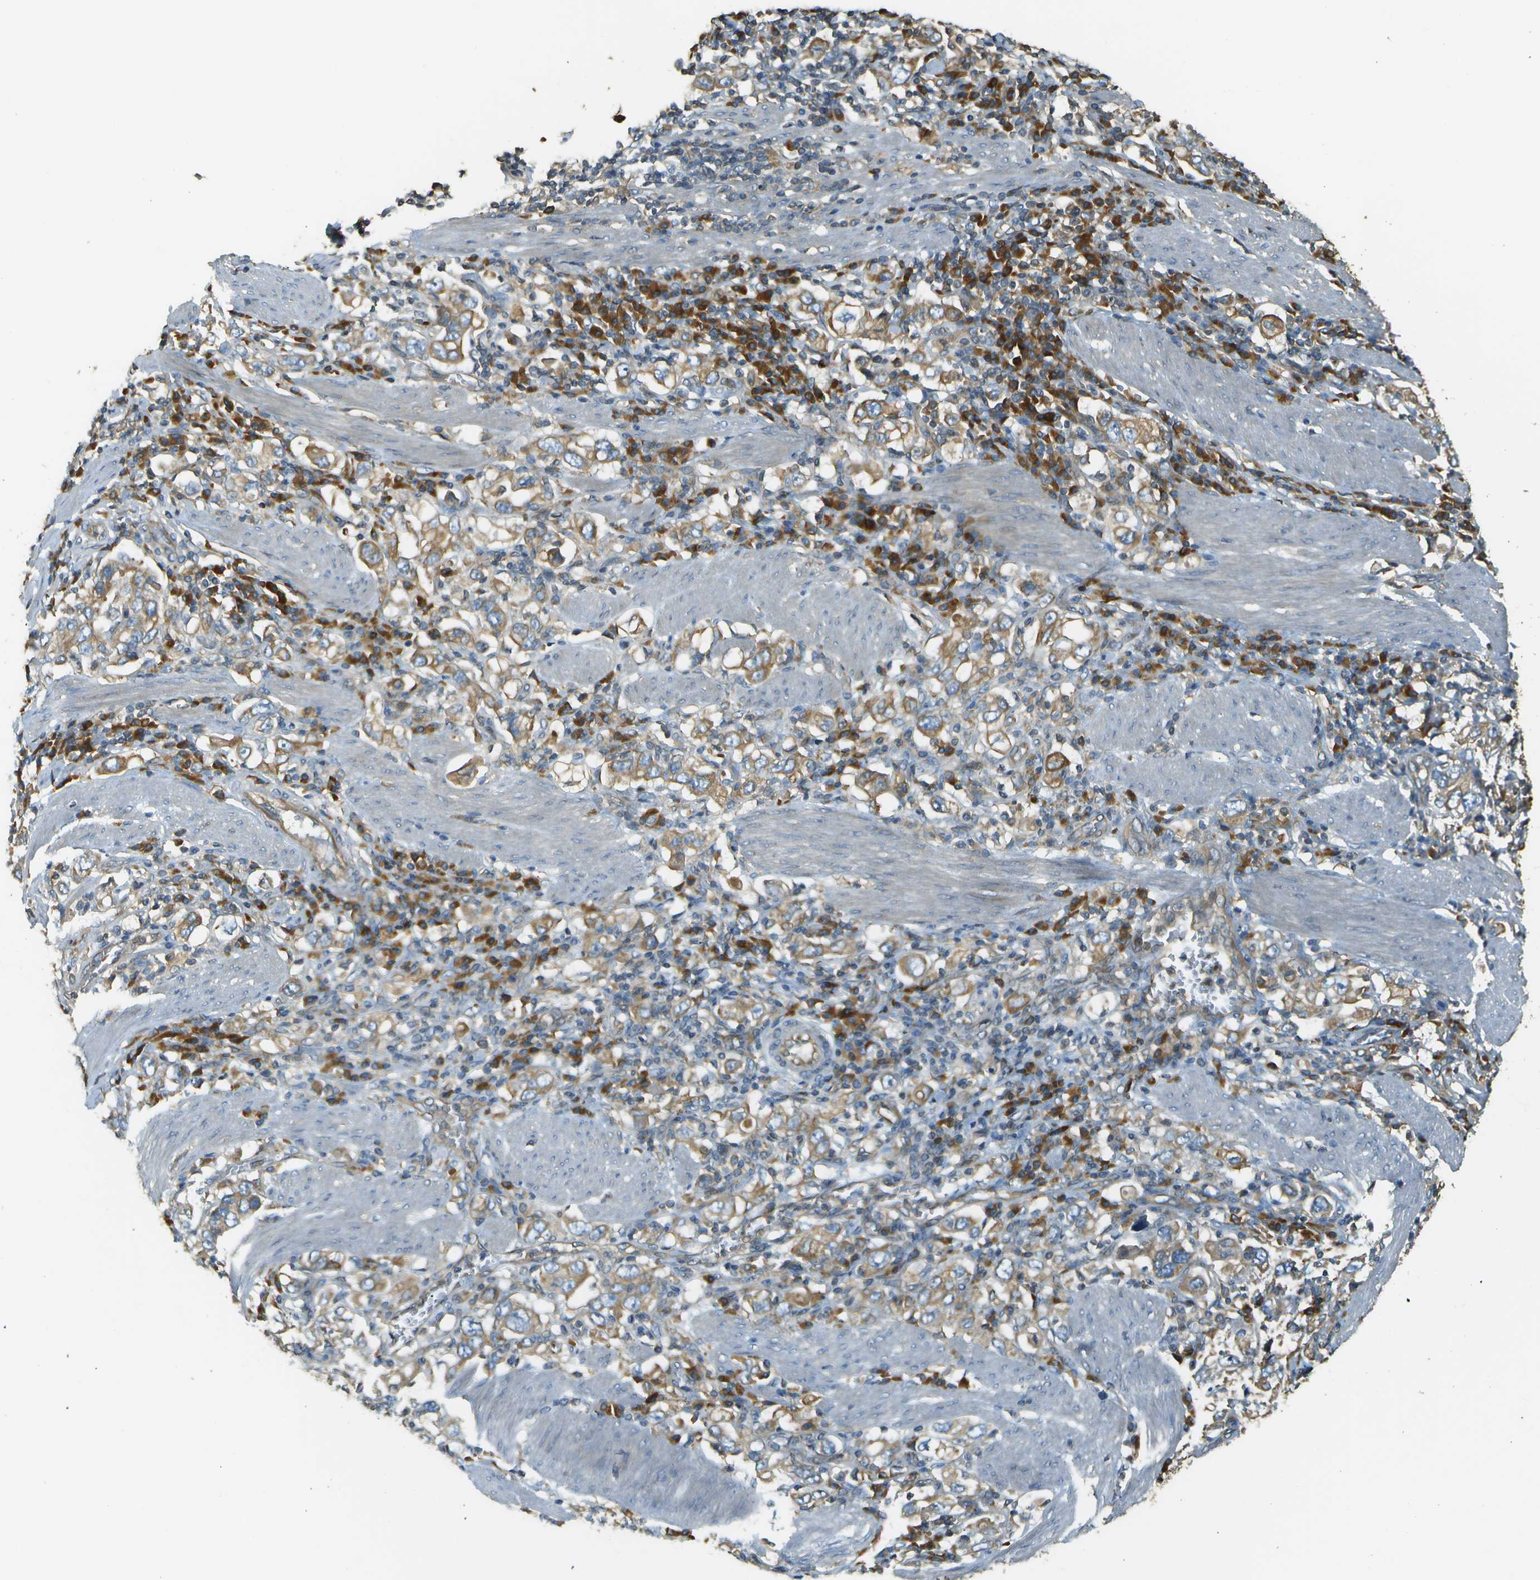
{"staining": {"intensity": "moderate", "quantity": ">75%", "location": "cytoplasmic/membranous"}, "tissue": "stomach cancer", "cell_type": "Tumor cells", "image_type": "cancer", "snomed": [{"axis": "morphology", "description": "Adenocarcinoma, NOS"}, {"axis": "topography", "description": "Stomach, upper"}], "caption": "This is an image of IHC staining of stomach cancer (adenocarcinoma), which shows moderate staining in the cytoplasmic/membranous of tumor cells.", "gene": "DNAJB11", "patient": {"sex": "male", "age": 62}}